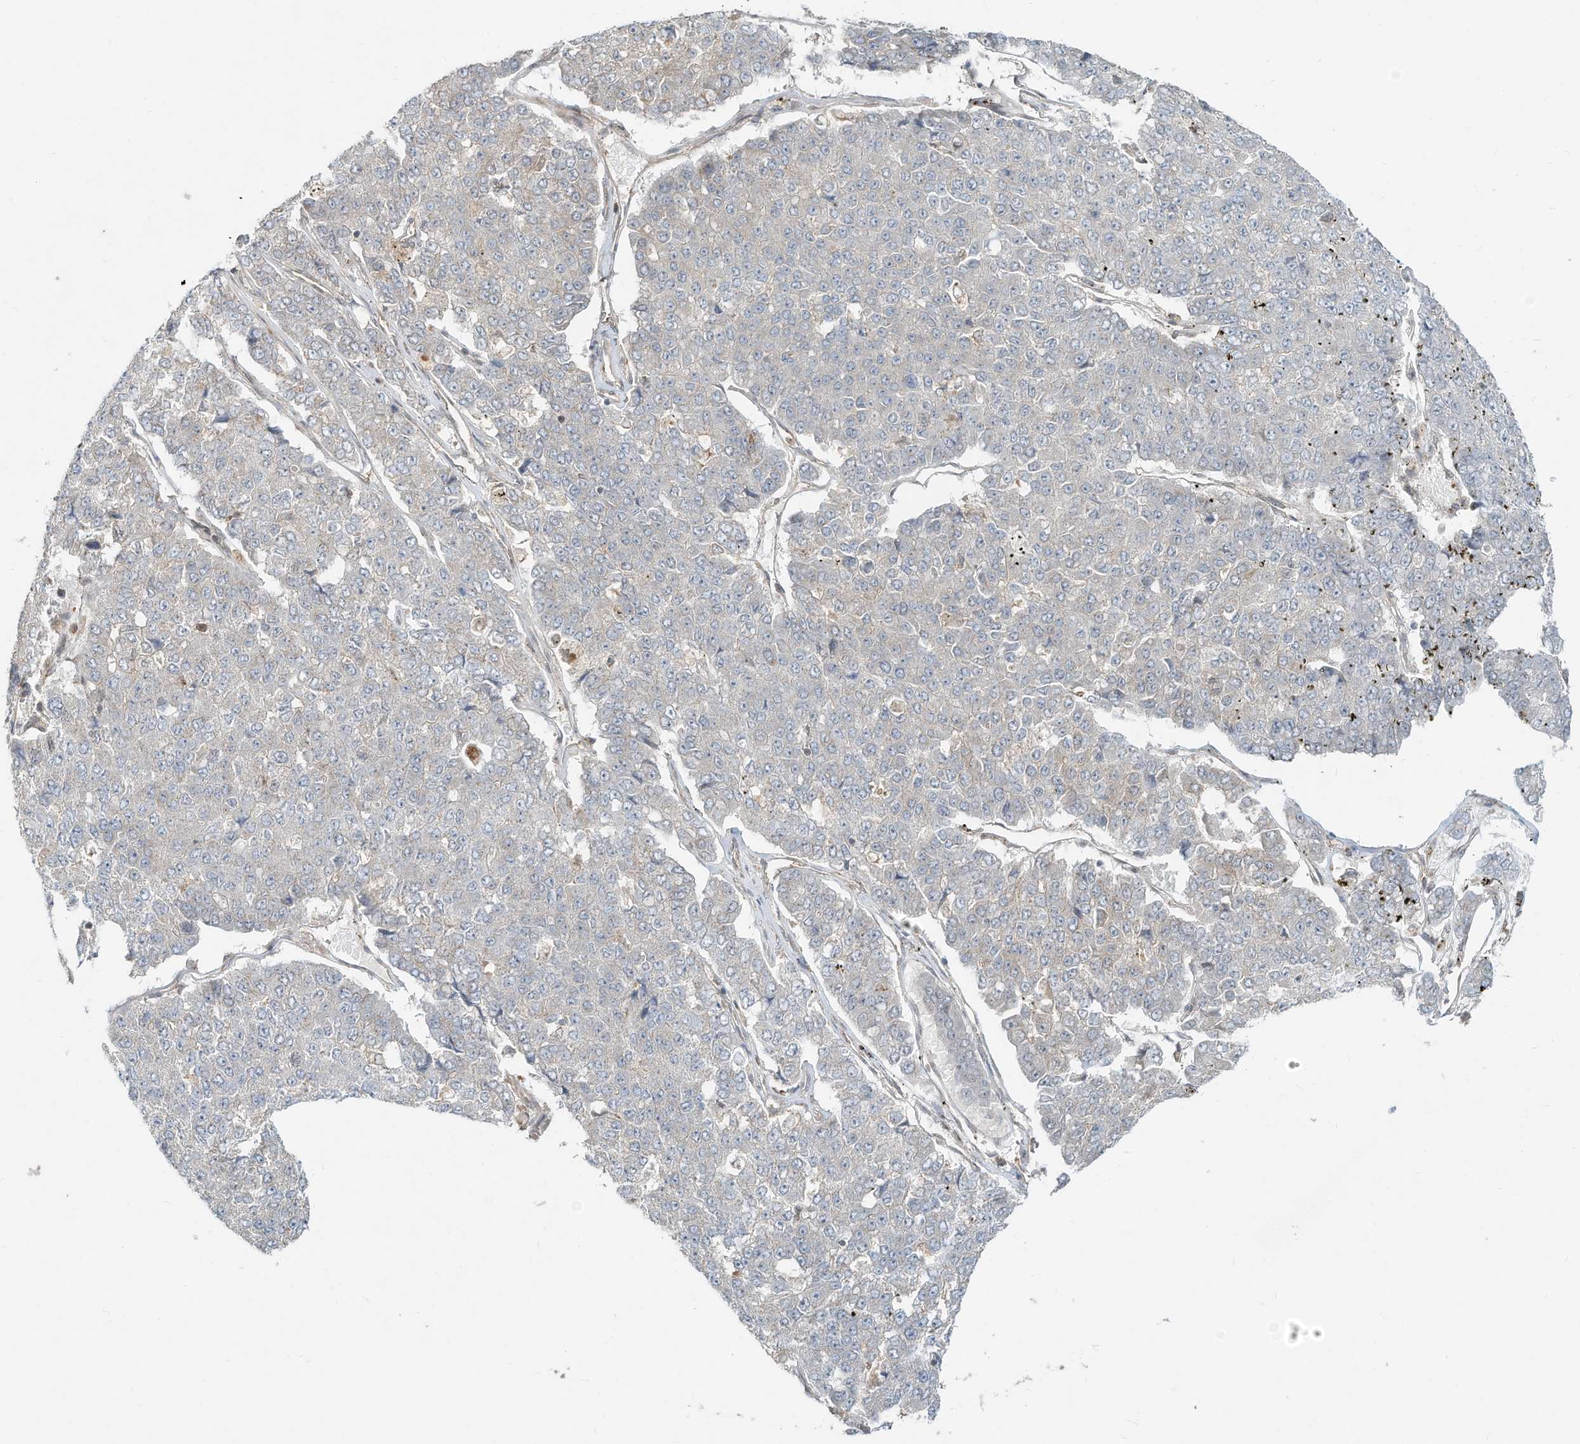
{"staining": {"intensity": "negative", "quantity": "none", "location": "none"}, "tissue": "pancreatic cancer", "cell_type": "Tumor cells", "image_type": "cancer", "snomed": [{"axis": "morphology", "description": "Adenocarcinoma, NOS"}, {"axis": "topography", "description": "Pancreas"}], "caption": "A micrograph of pancreatic adenocarcinoma stained for a protein displays no brown staining in tumor cells. Nuclei are stained in blue.", "gene": "CUX1", "patient": {"sex": "male", "age": 50}}